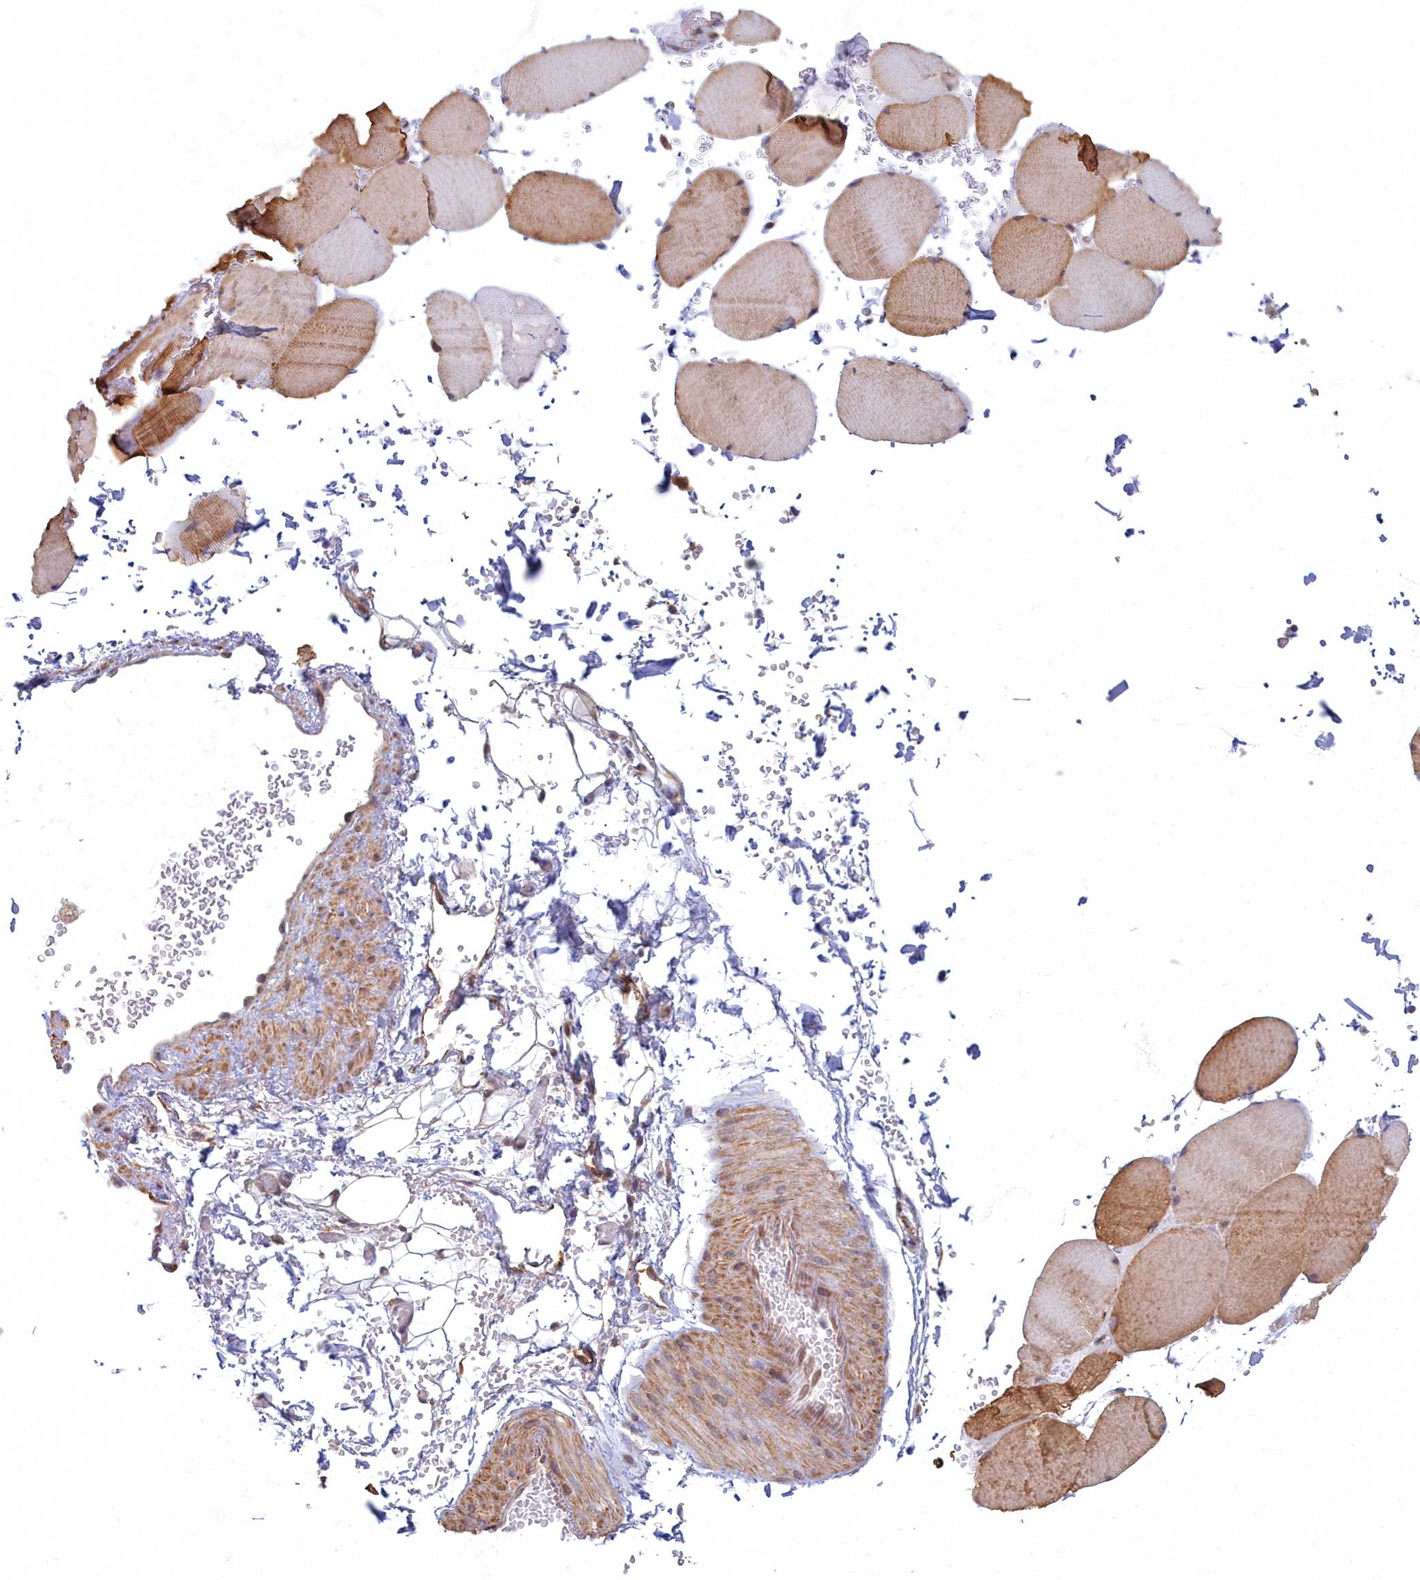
{"staining": {"intensity": "moderate", "quantity": ">75%", "location": "cytoplasmic/membranous"}, "tissue": "skeletal muscle", "cell_type": "Myocytes", "image_type": "normal", "snomed": [{"axis": "morphology", "description": "Normal tissue, NOS"}, {"axis": "topography", "description": "Skeletal muscle"}, {"axis": "topography", "description": "Head-Neck"}], "caption": "Moderate cytoplasmic/membranous protein staining is appreciated in about >75% of myocytes in skeletal muscle.", "gene": "MAK16", "patient": {"sex": "male", "age": 66}}